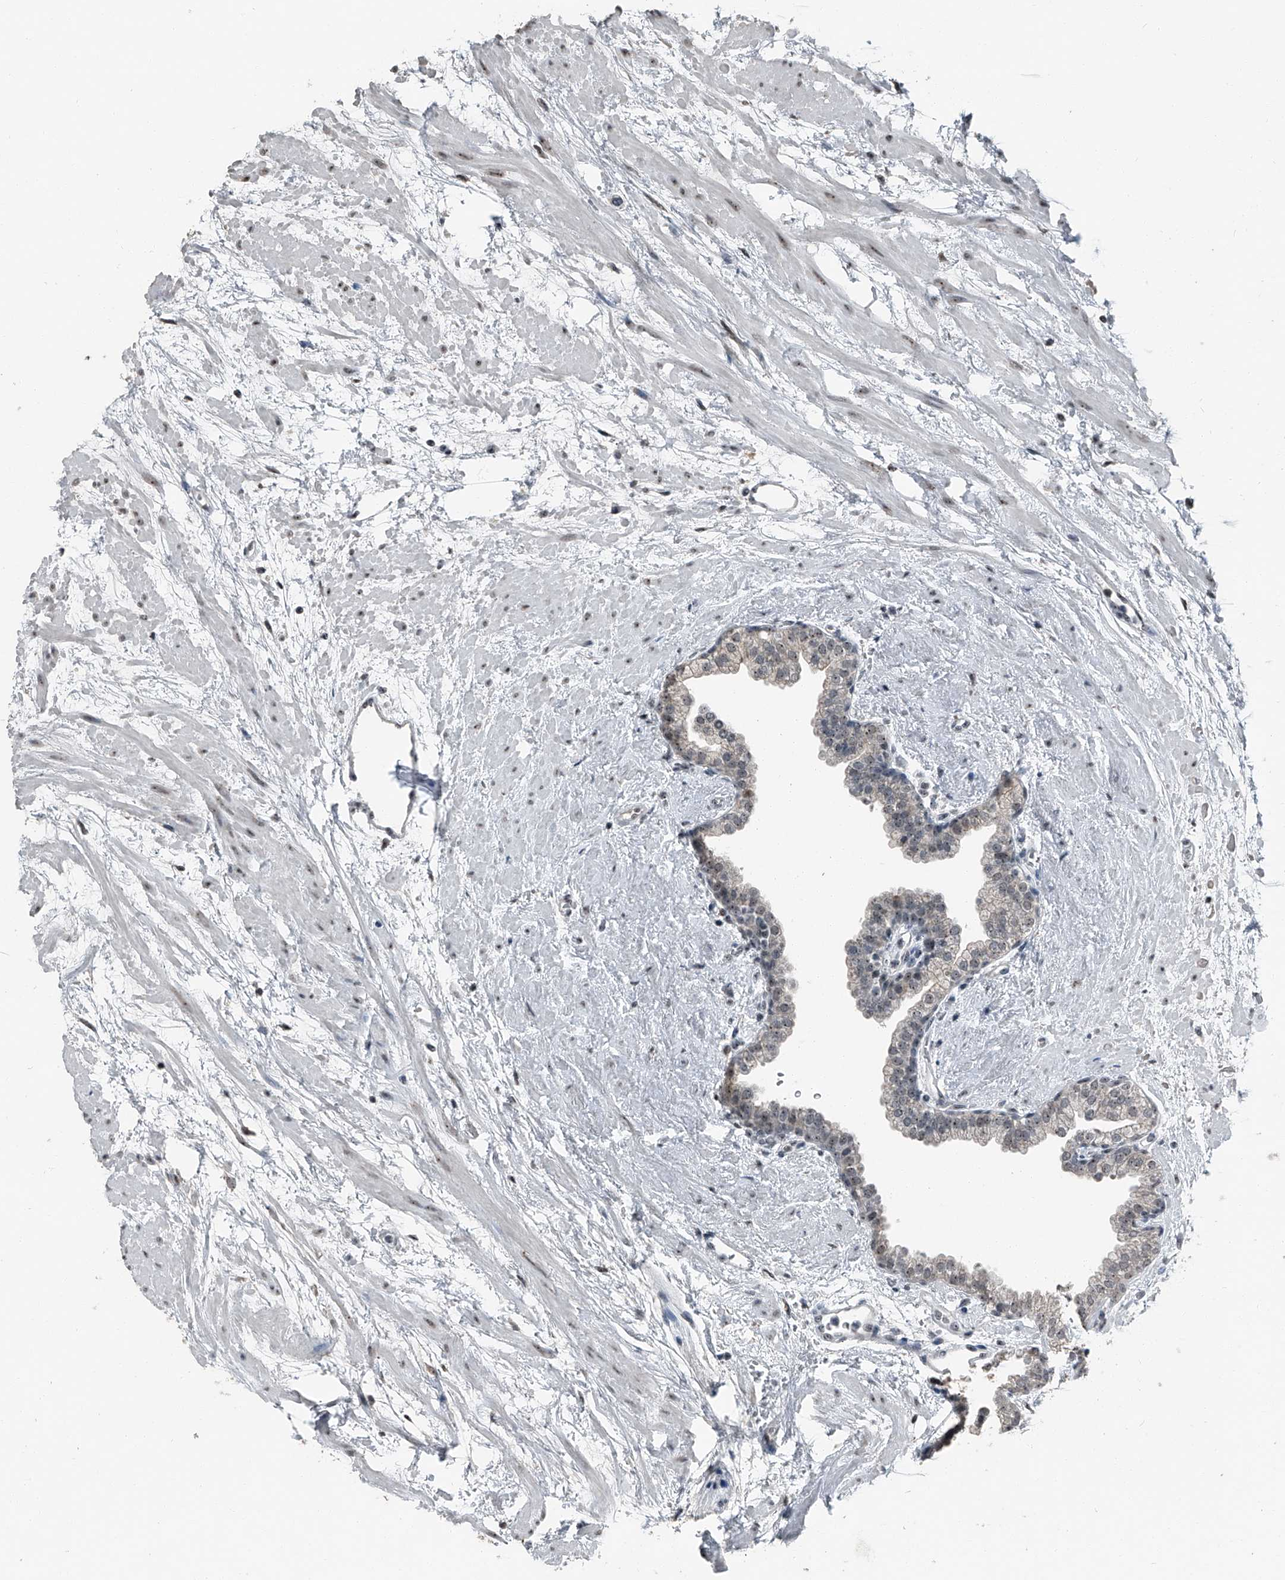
{"staining": {"intensity": "weak", "quantity": ">75%", "location": "nuclear"}, "tissue": "prostate", "cell_type": "Glandular cells", "image_type": "normal", "snomed": [{"axis": "morphology", "description": "Normal tissue, NOS"}, {"axis": "topography", "description": "Prostate"}], "caption": "Immunohistochemistry histopathology image of unremarkable prostate: prostate stained using immunohistochemistry shows low levels of weak protein expression localized specifically in the nuclear of glandular cells, appearing as a nuclear brown color.", "gene": "TCOF1", "patient": {"sex": "male", "age": 48}}